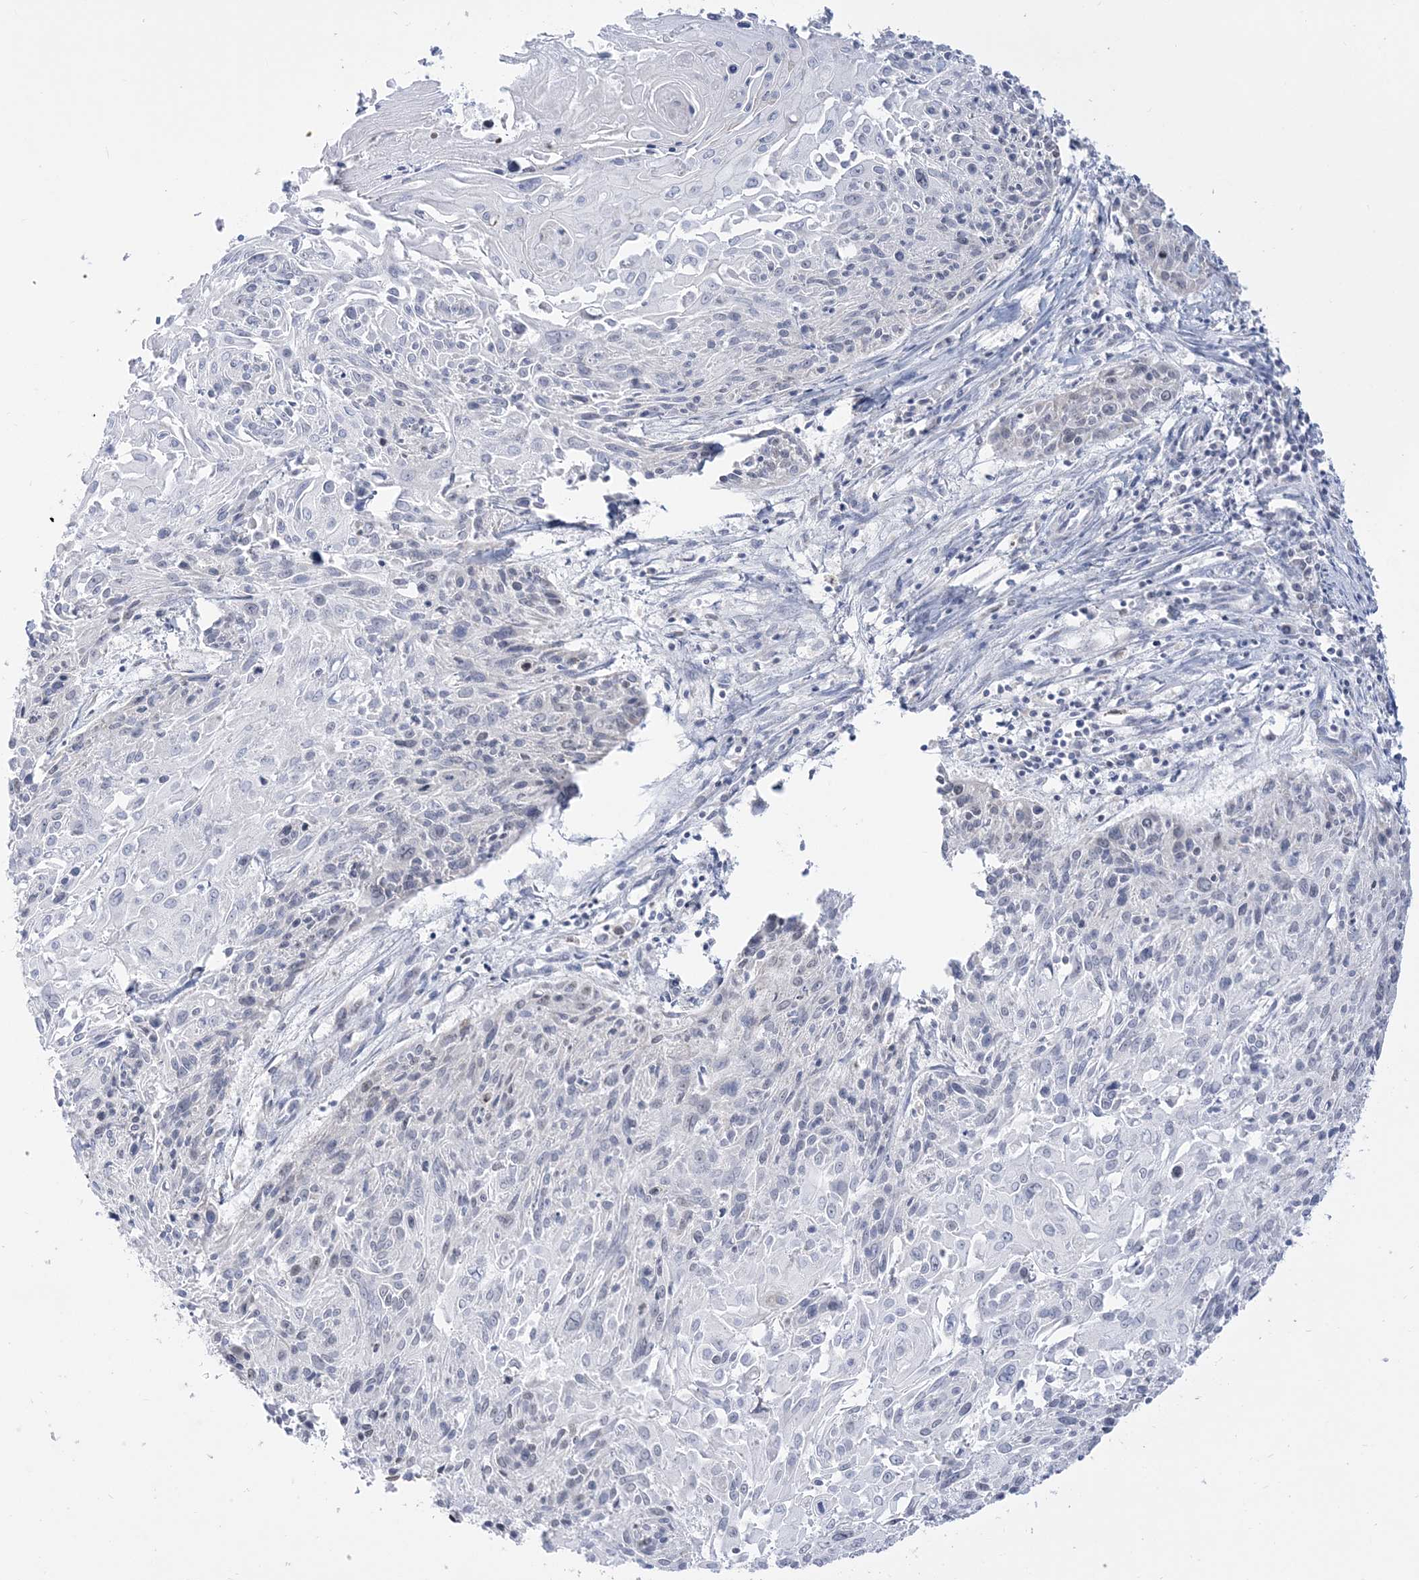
{"staining": {"intensity": "negative", "quantity": "none", "location": "none"}, "tissue": "cervical cancer", "cell_type": "Tumor cells", "image_type": "cancer", "snomed": [{"axis": "morphology", "description": "Squamous cell carcinoma, NOS"}, {"axis": "topography", "description": "Cervix"}], "caption": "This histopathology image is of cervical cancer stained with immunohistochemistry (IHC) to label a protein in brown with the nuclei are counter-stained blue. There is no positivity in tumor cells.", "gene": "DDX21", "patient": {"sex": "female", "age": 51}}